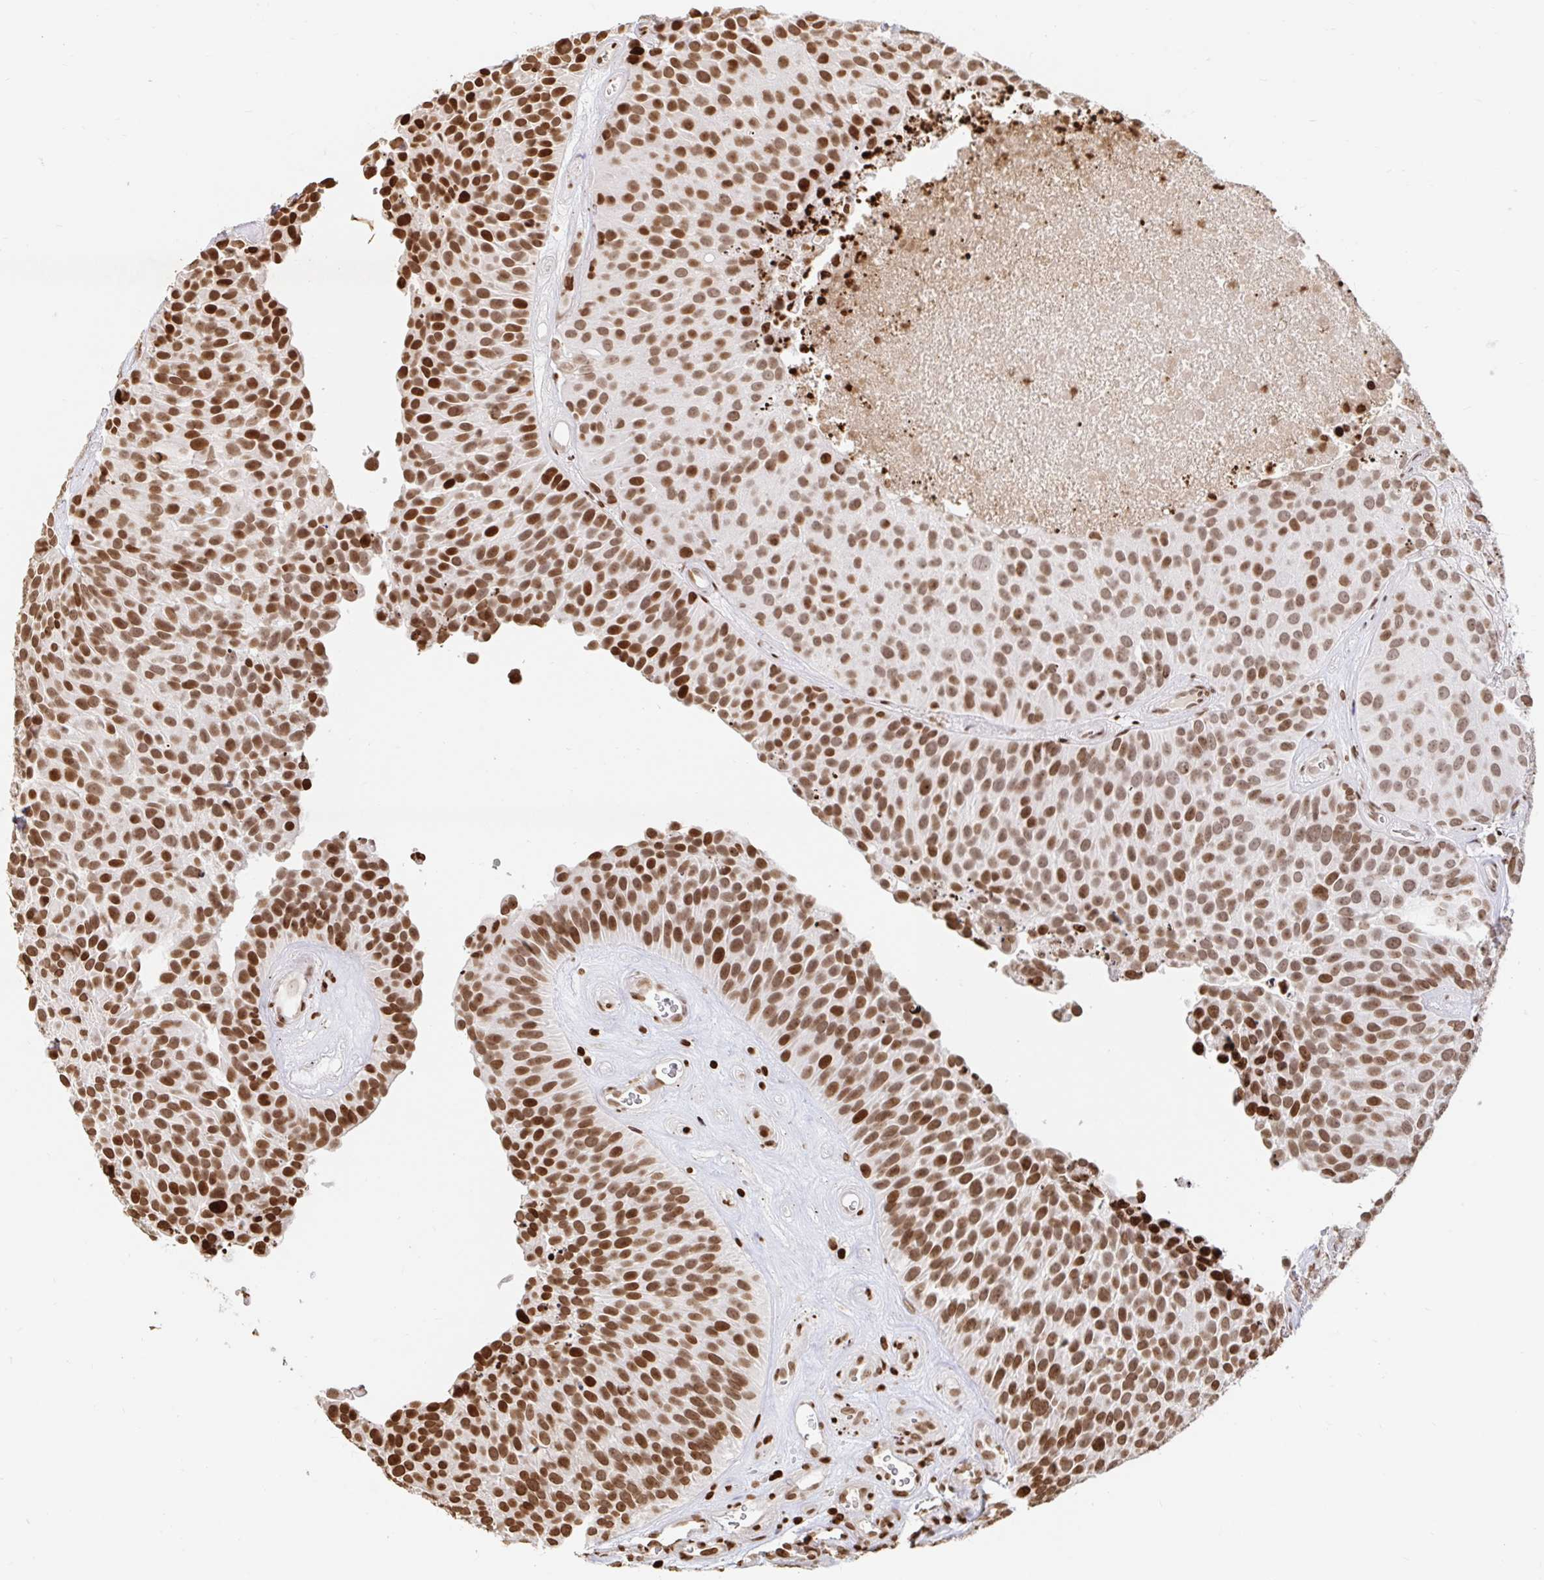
{"staining": {"intensity": "strong", "quantity": ">75%", "location": "nuclear"}, "tissue": "urothelial cancer", "cell_type": "Tumor cells", "image_type": "cancer", "snomed": [{"axis": "morphology", "description": "Urothelial carcinoma, Low grade"}, {"axis": "topography", "description": "Urinary bladder"}], "caption": "IHC (DAB (3,3'-diaminobenzidine)) staining of human urothelial carcinoma (low-grade) demonstrates strong nuclear protein staining in approximately >75% of tumor cells.", "gene": "H2BC5", "patient": {"sex": "male", "age": 76}}